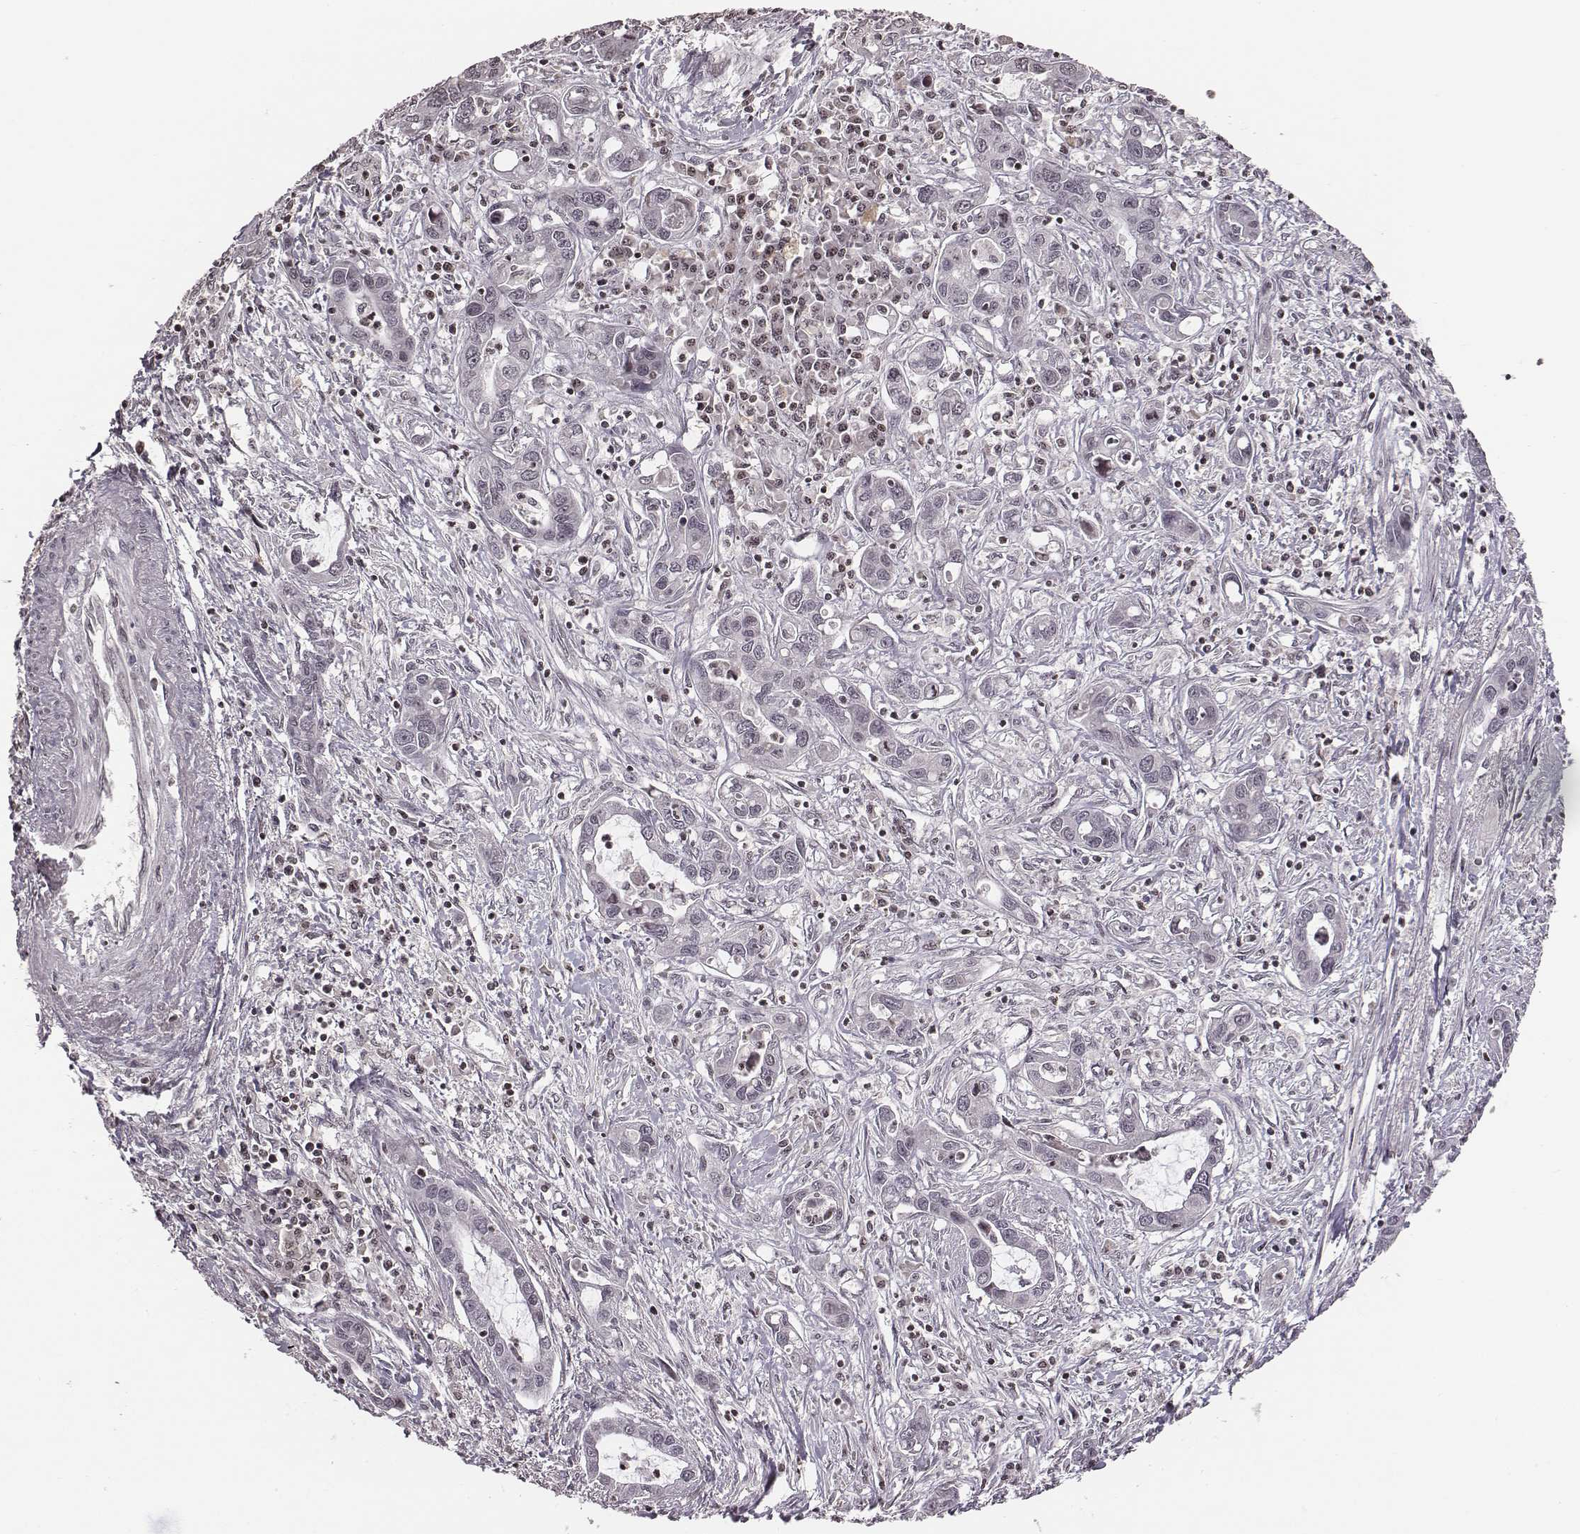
{"staining": {"intensity": "negative", "quantity": "none", "location": "none"}, "tissue": "liver cancer", "cell_type": "Tumor cells", "image_type": "cancer", "snomed": [{"axis": "morphology", "description": "Cholangiocarcinoma"}, {"axis": "topography", "description": "Liver"}], "caption": "Immunohistochemical staining of human cholangiocarcinoma (liver) displays no significant staining in tumor cells.", "gene": "GRM4", "patient": {"sex": "male", "age": 58}}